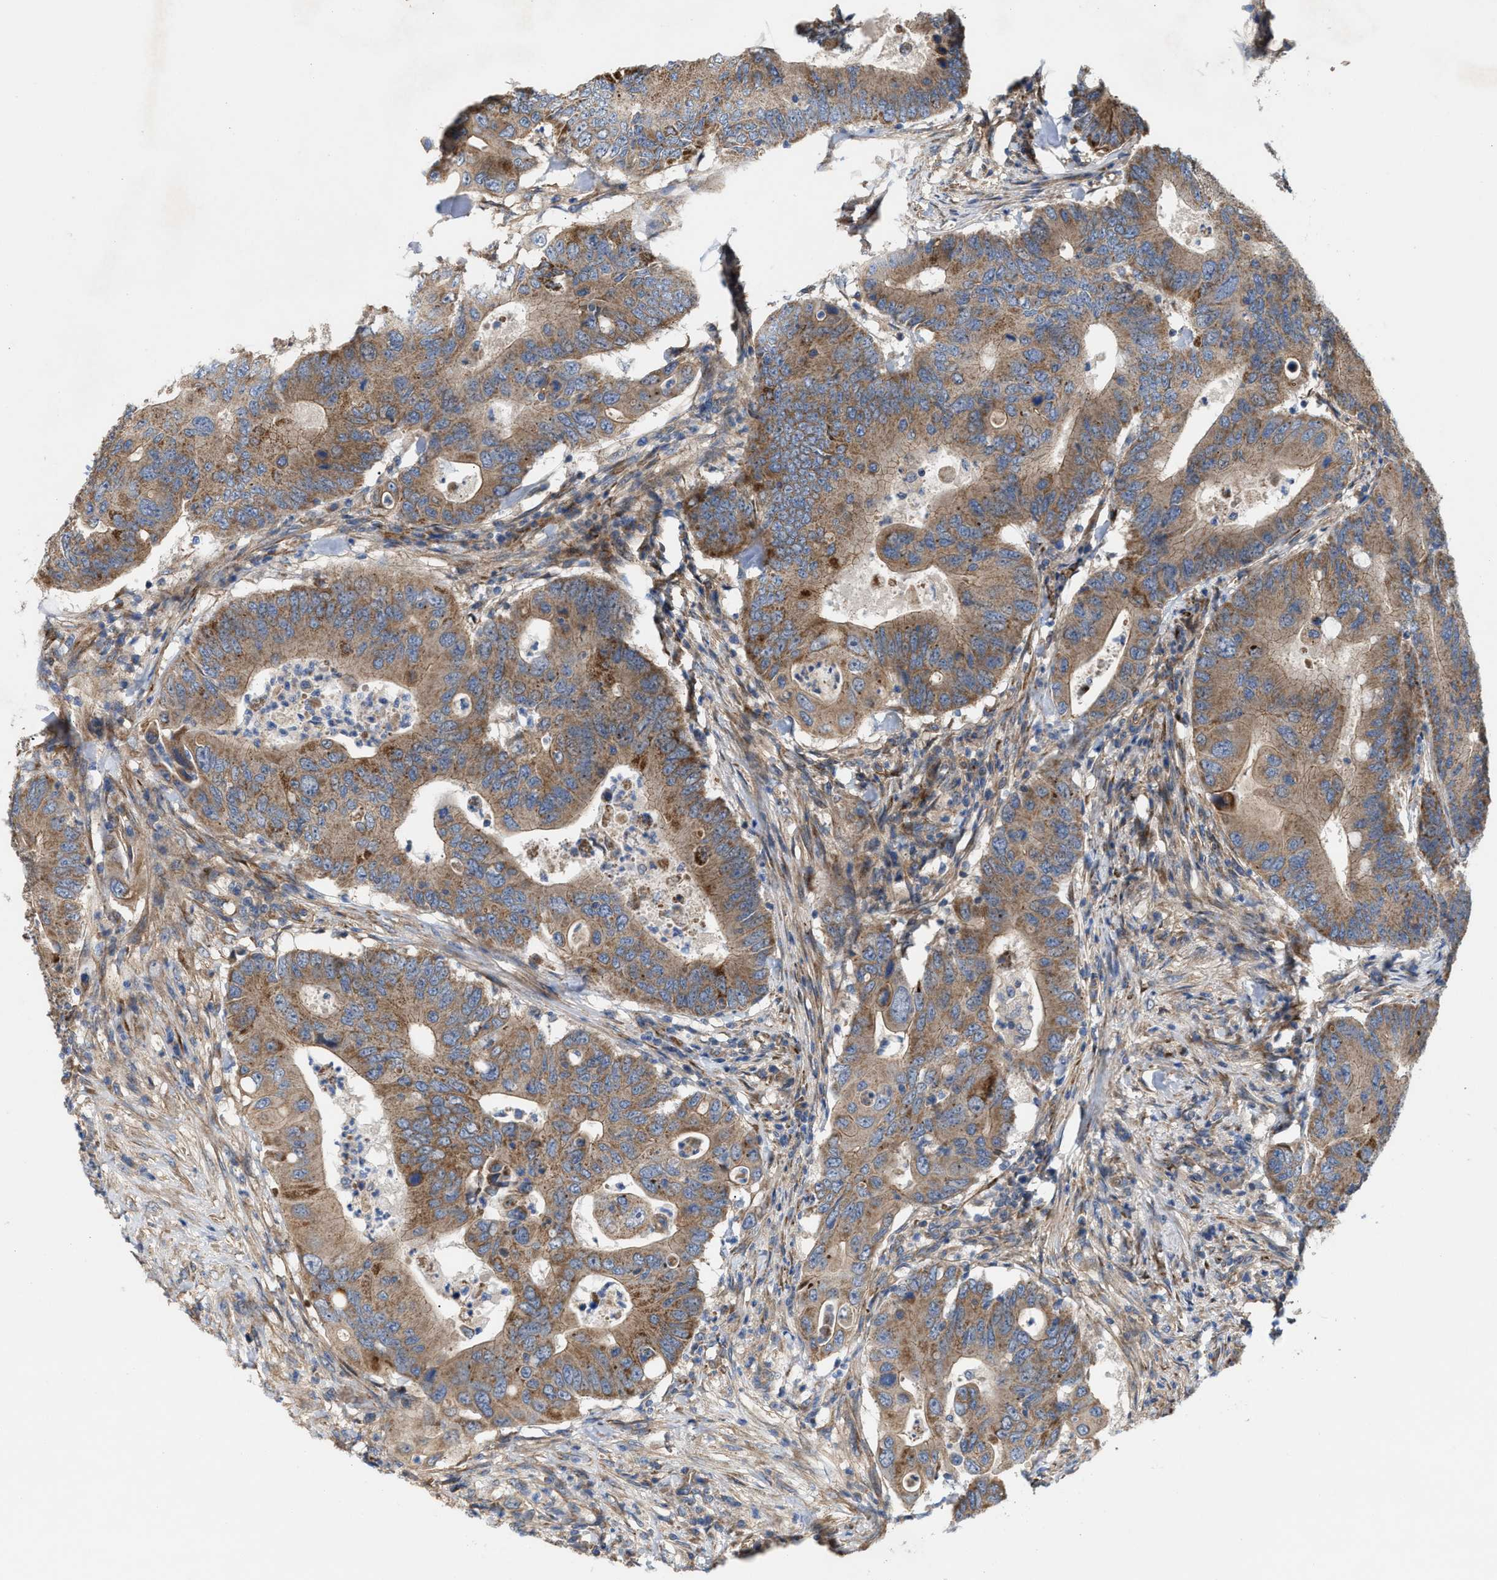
{"staining": {"intensity": "moderate", "quantity": ">75%", "location": "cytoplasmic/membranous"}, "tissue": "colorectal cancer", "cell_type": "Tumor cells", "image_type": "cancer", "snomed": [{"axis": "morphology", "description": "Adenocarcinoma, NOS"}, {"axis": "topography", "description": "Colon"}], "caption": "Adenocarcinoma (colorectal) was stained to show a protein in brown. There is medium levels of moderate cytoplasmic/membranous staining in approximately >75% of tumor cells.", "gene": "OXSM", "patient": {"sex": "male", "age": 71}}